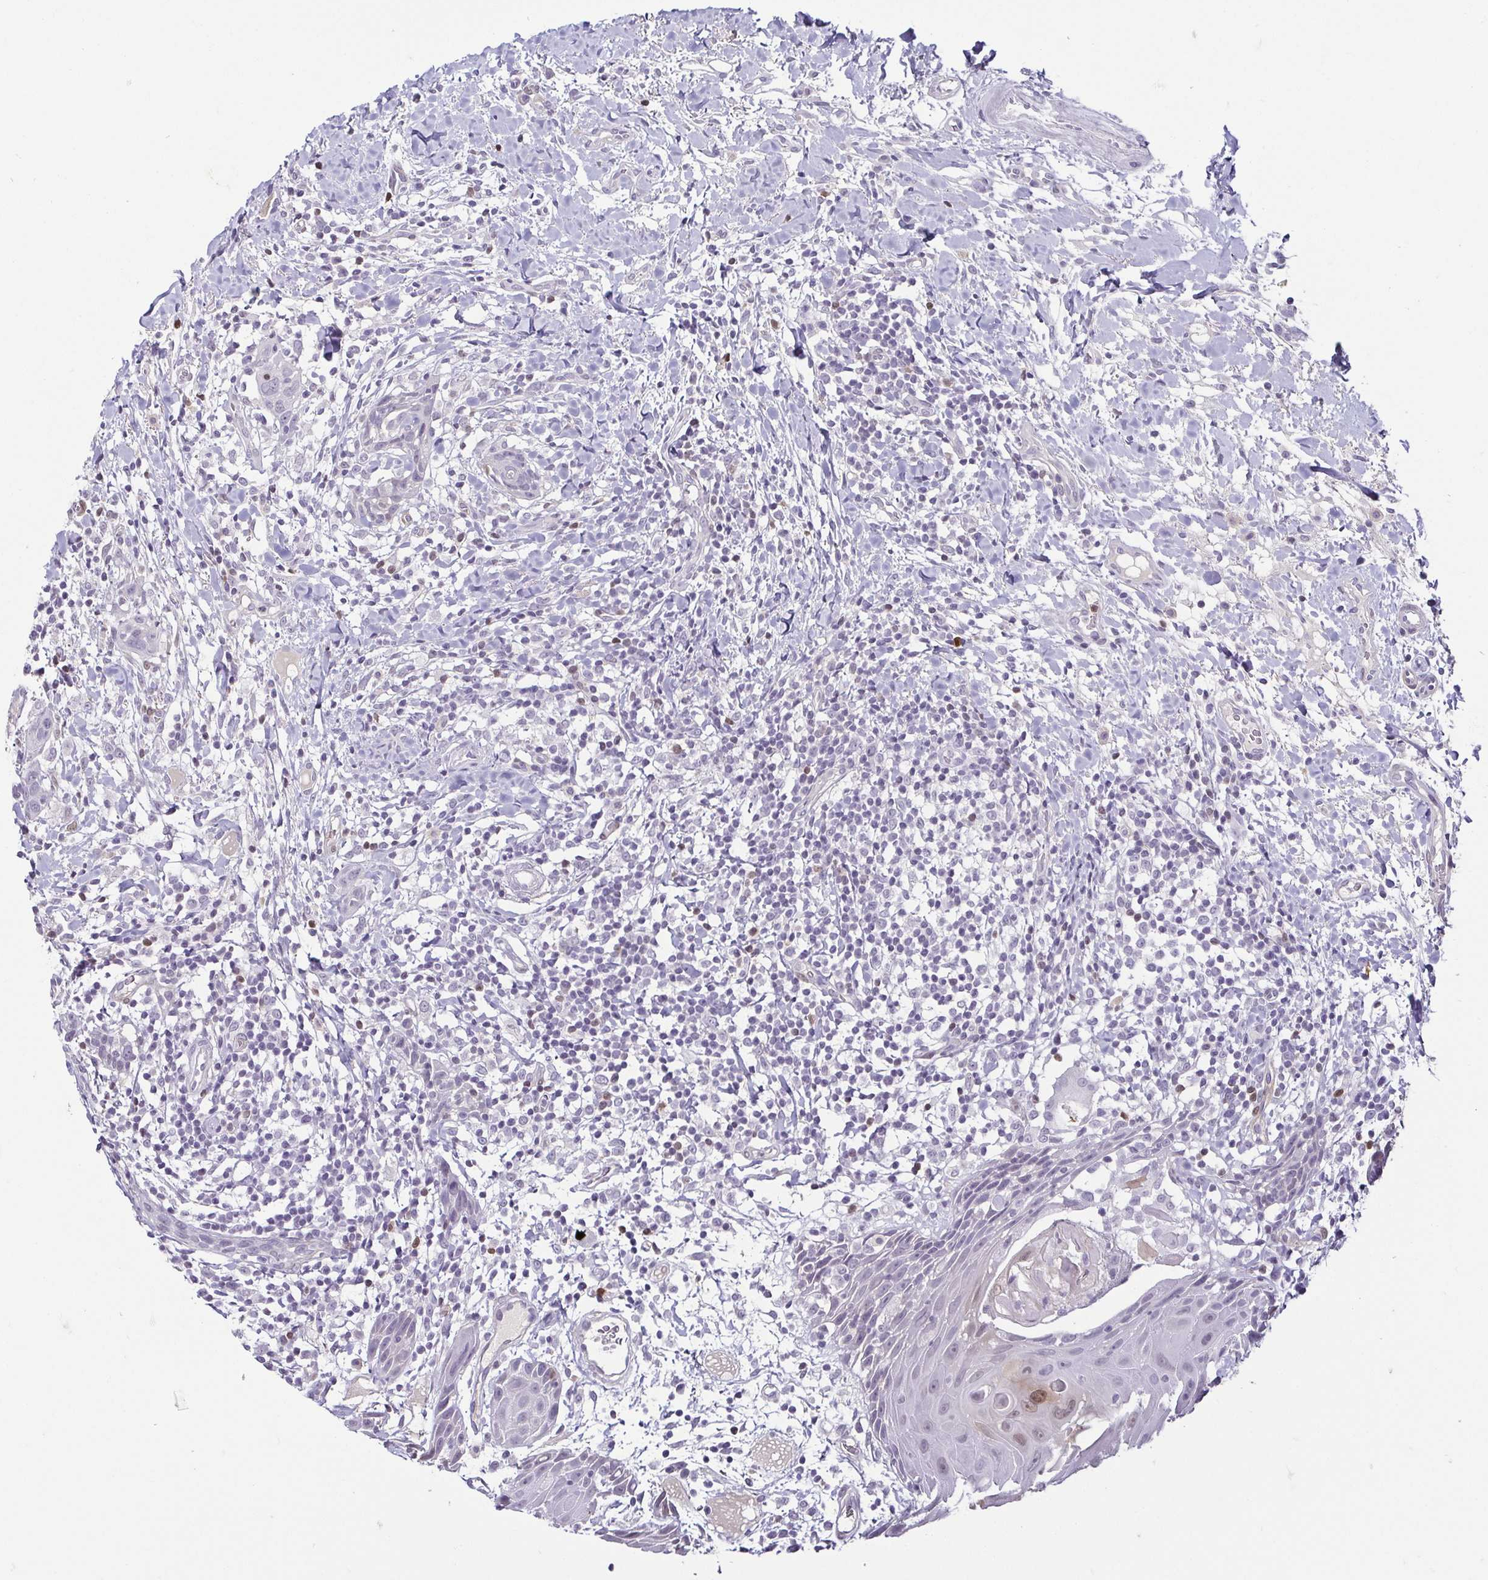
{"staining": {"intensity": "moderate", "quantity": "<25%", "location": "nuclear"}, "tissue": "head and neck cancer", "cell_type": "Tumor cells", "image_type": "cancer", "snomed": [{"axis": "morphology", "description": "Squamous cell carcinoma, NOS"}, {"axis": "topography", "description": "Oral tissue"}, {"axis": "topography", "description": "Head-Neck"}], "caption": "Protein staining of head and neck cancer tissue reveals moderate nuclear expression in approximately <25% of tumor cells.", "gene": "HOPX", "patient": {"sex": "male", "age": 49}}